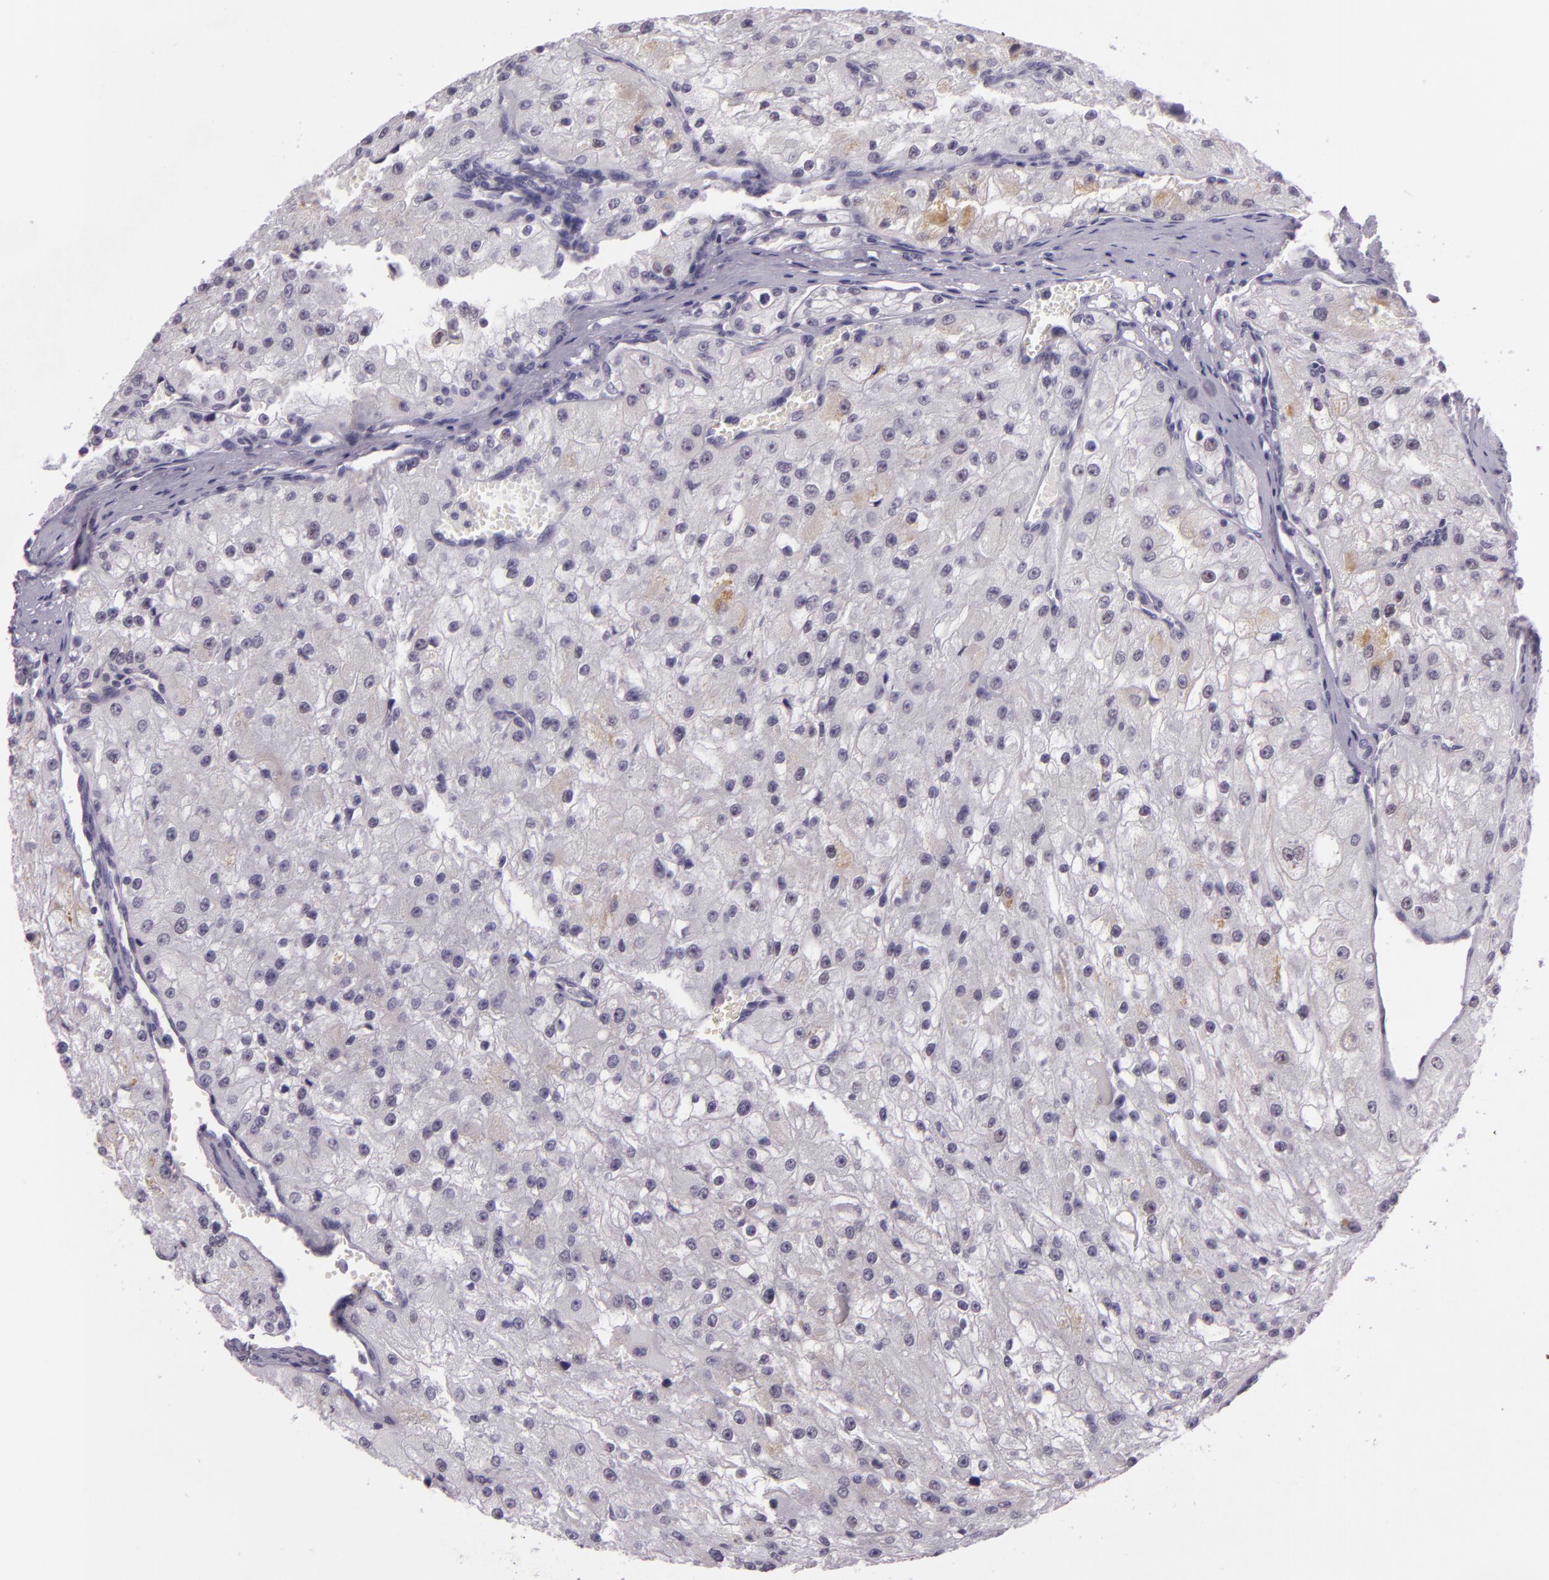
{"staining": {"intensity": "negative", "quantity": "none", "location": "none"}, "tissue": "renal cancer", "cell_type": "Tumor cells", "image_type": "cancer", "snomed": [{"axis": "morphology", "description": "Adenocarcinoma, NOS"}, {"axis": "topography", "description": "Kidney"}], "caption": "An IHC image of adenocarcinoma (renal) is shown. There is no staining in tumor cells of adenocarcinoma (renal).", "gene": "CHEK2", "patient": {"sex": "female", "age": 74}}